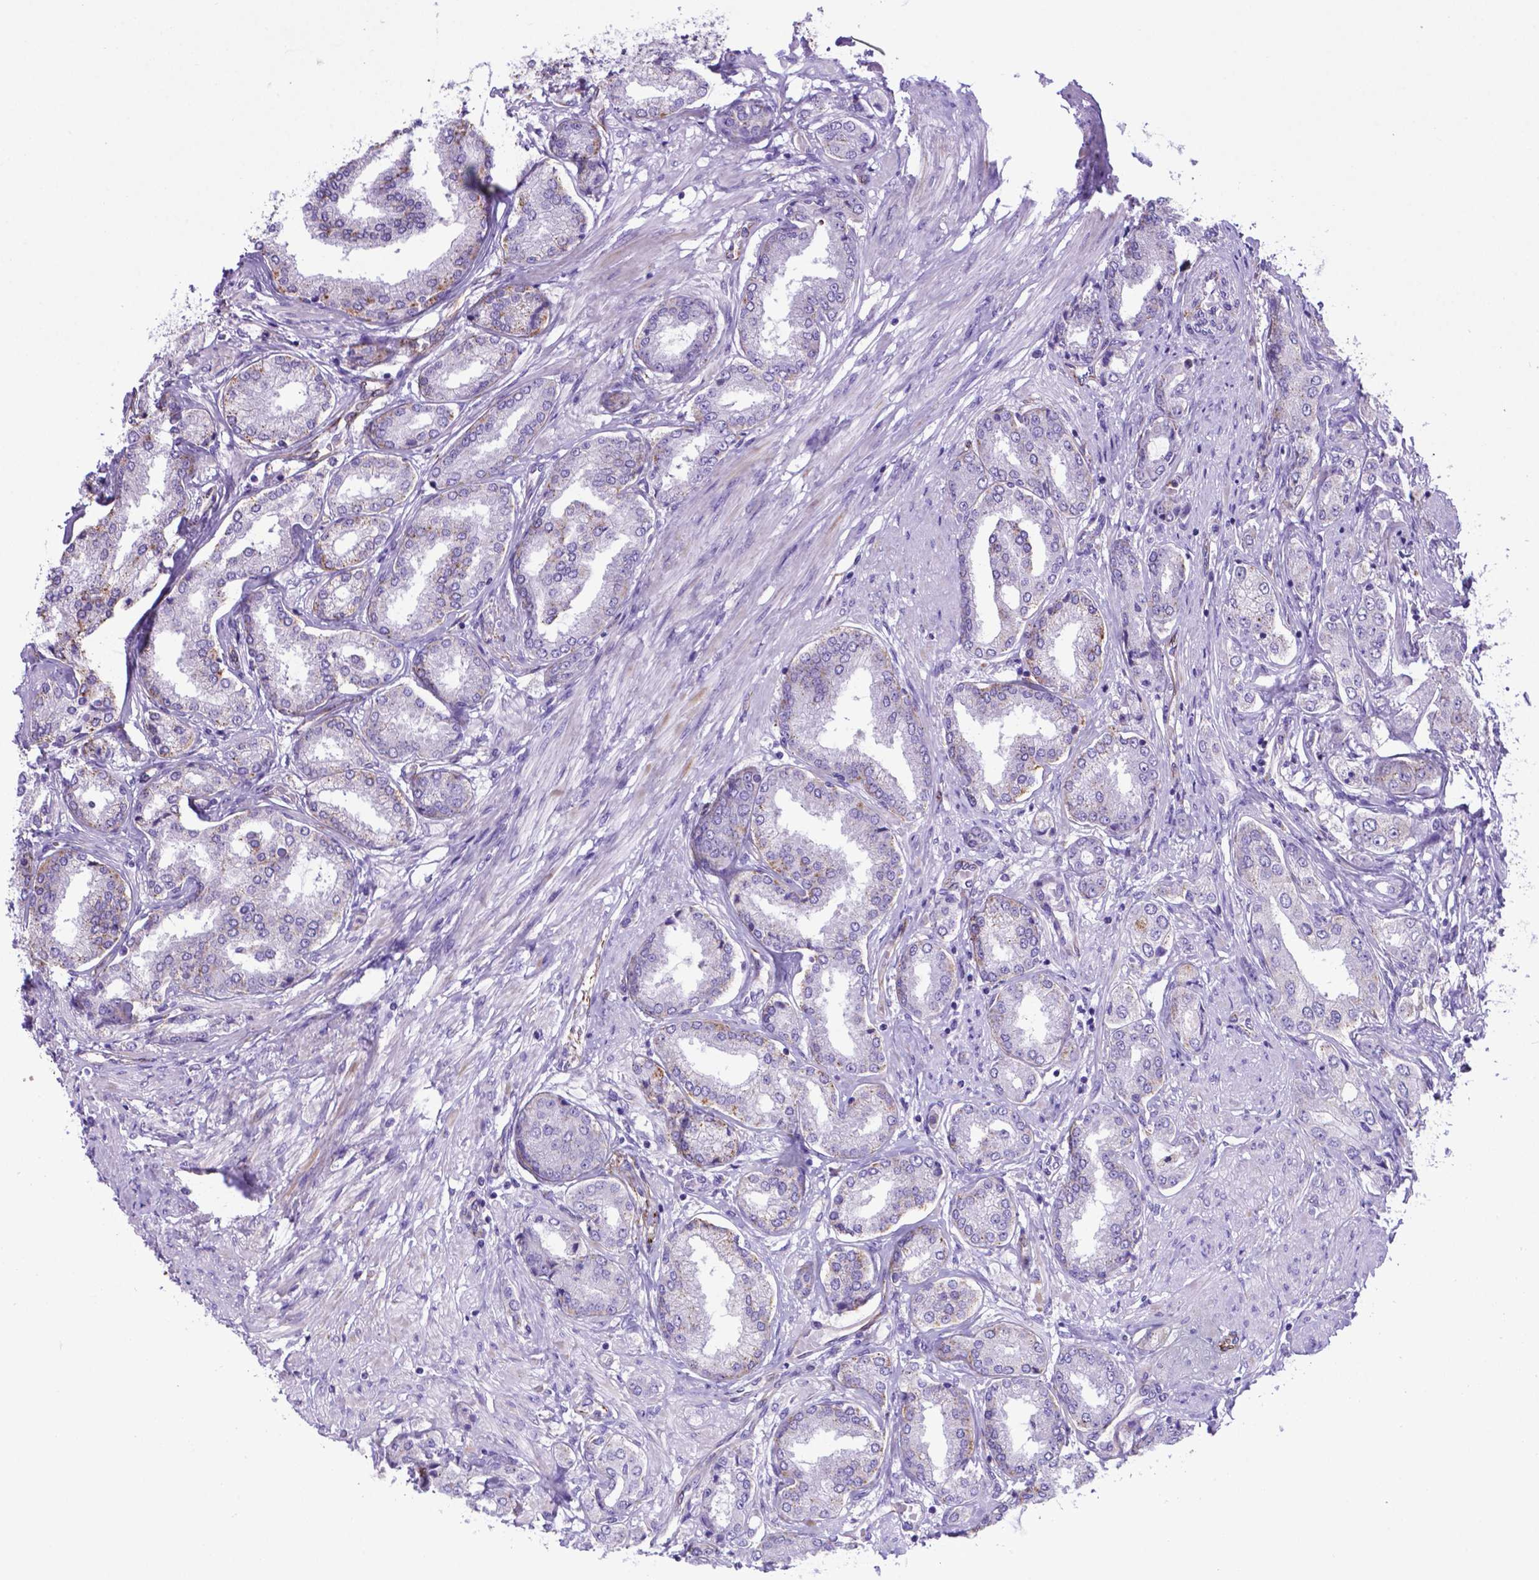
{"staining": {"intensity": "negative", "quantity": "none", "location": "none"}, "tissue": "prostate cancer", "cell_type": "Tumor cells", "image_type": "cancer", "snomed": [{"axis": "morphology", "description": "Adenocarcinoma, NOS"}, {"axis": "topography", "description": "Prostate"}], "caption": "High power microscopy image of an IHC image of prostate adenocarcinoma, revealing no significant staining in tumor cells.", "gene": "LZTR1", "patient": {"sex": "male", "age": 63}}